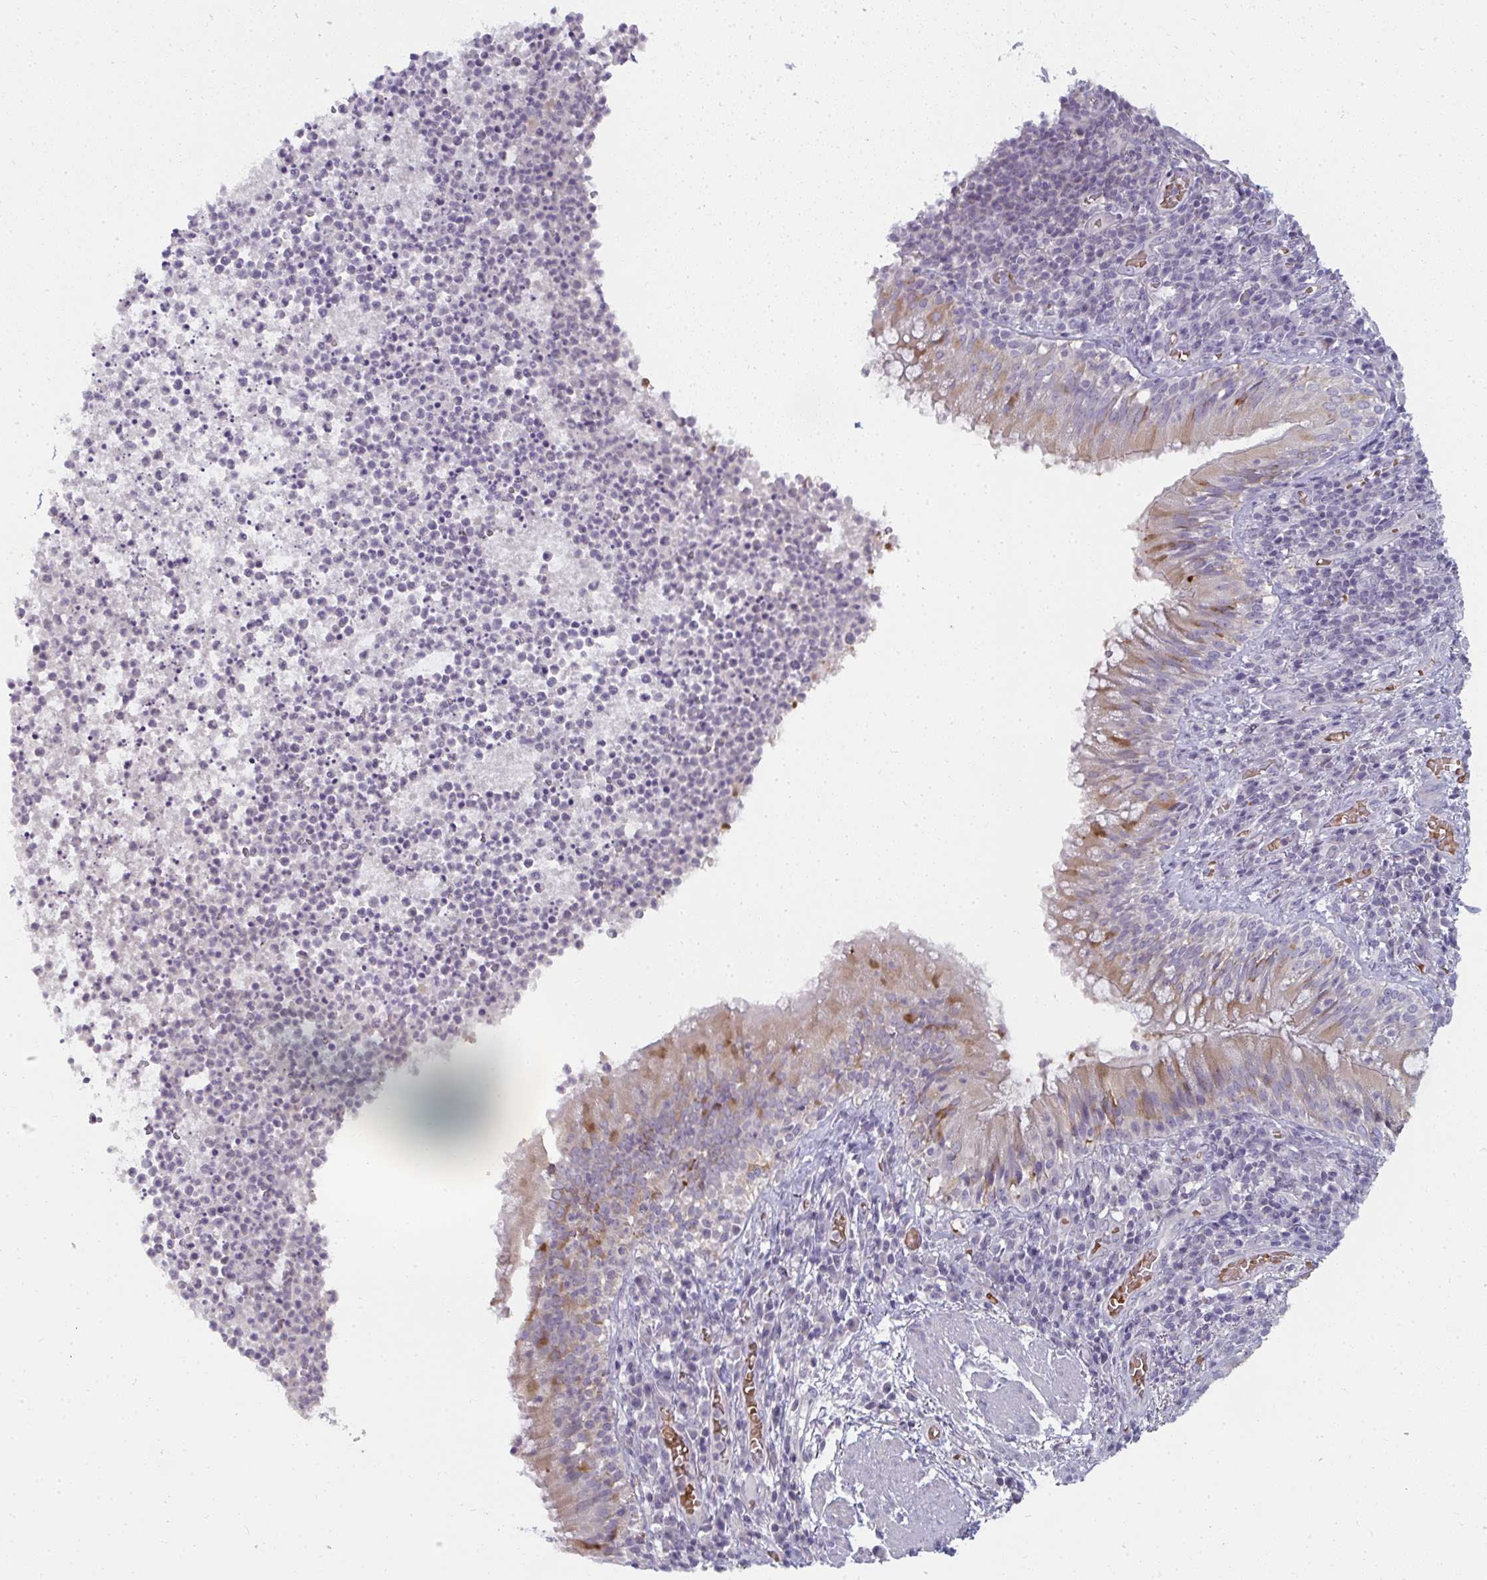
{"staining": {"intensity": "weak", "quantity": "25%-75%", "location": "cytoplasmic/membranous"}, "tissue": "bronchus", "cell_type": "Respiratory epithelial cells", "image_type": "normal", "snomed": [{"axis": "morphology", "description": "Normal tissue, NOS"}, {"axis": "topography", "description": "Lymph node"}, {"axis": "topography", "description": "Bronchus"}], "caption": "IHC staining of benign bronchus, which demonstrates low levels of weak cytoplasmic/membranous expression in approximately 25%-75% of respiratory epithelial cells indicating weak cytoplasmic/membranous protein positivity. The staining was performed using DAB (3,3'-diaminobenzidine) (brown) for protein detection and nuclei were counterstained in hematoxylin (blue).", "gene": "SHB", "patient": {"sex": "male", "age": 56}}